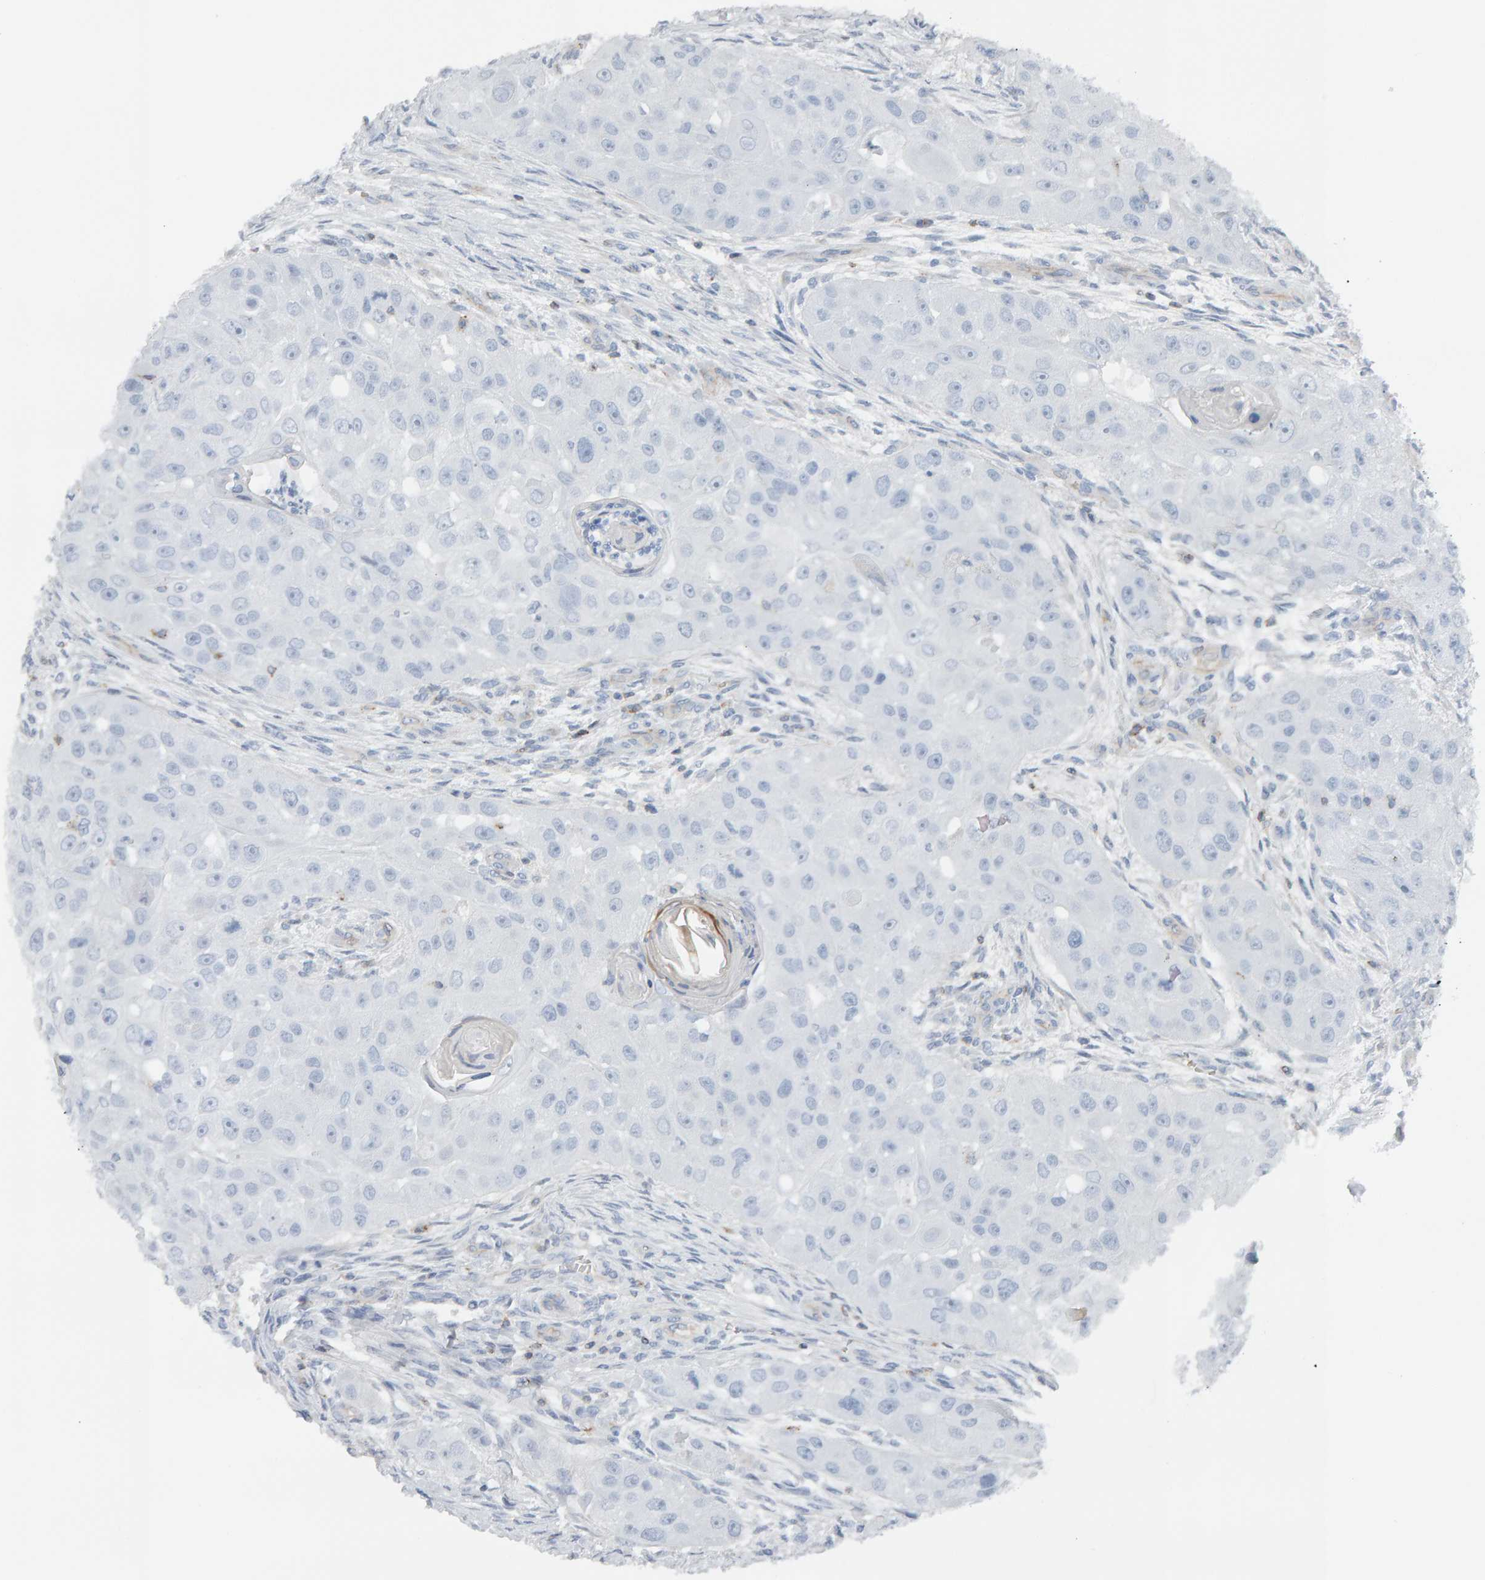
{"staining": {"intensity": "negative", "quantity": "none", "location": "none"}, "tissue": "head and neck cancer", "cell_type": "Tumor cells", "image_type": "cancer", "snomed": [{"axis": "morphology", "description": "Normal tissue, NOS"}, {"axis": "morphology", "description": "Squamous cell carcinoma, NOS"}, {"axis": "topography", "description": "Skeletal muscle"}, {"axis": "topography", "description": "Head-Neck"}], "caption": "Immunohistochemistry (IHC) histopathology image of head and neck cancer stained for a protein (brown), which exhibits no expression in tumor cells.", "gene": "FYN", "patient": {"sex": "male", "age": 51}}